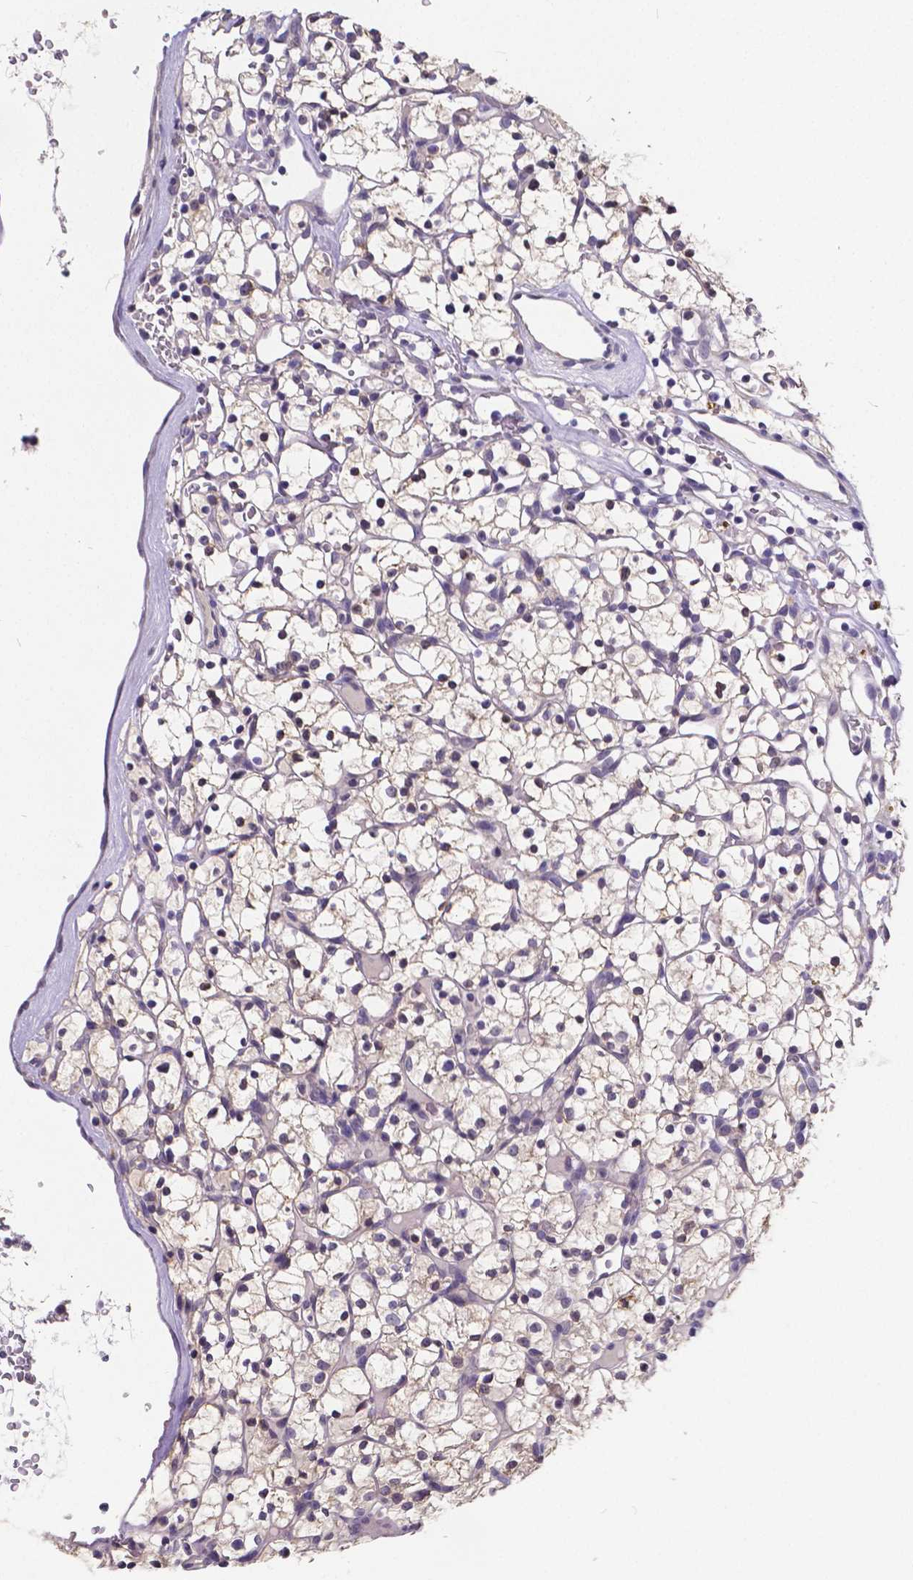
{"staining": {"intensity": "negative", "quantity": "none", "location": "none"}, "tissue": "renal cancer", "cell_type": "Tumor cells", "image_type": "cancer", "snomed": [{"axis": "morphology", "description": "Adenocarcinoma, NOS"}, {"axis": "topography", "description": "Kidney"}], "caption": "Protein analysis of renal adenocarcinoma exhibits no significant staining in tumor cells.", "gene": "CTNNA2", "patient": {"sex": "female", "age": 64}}